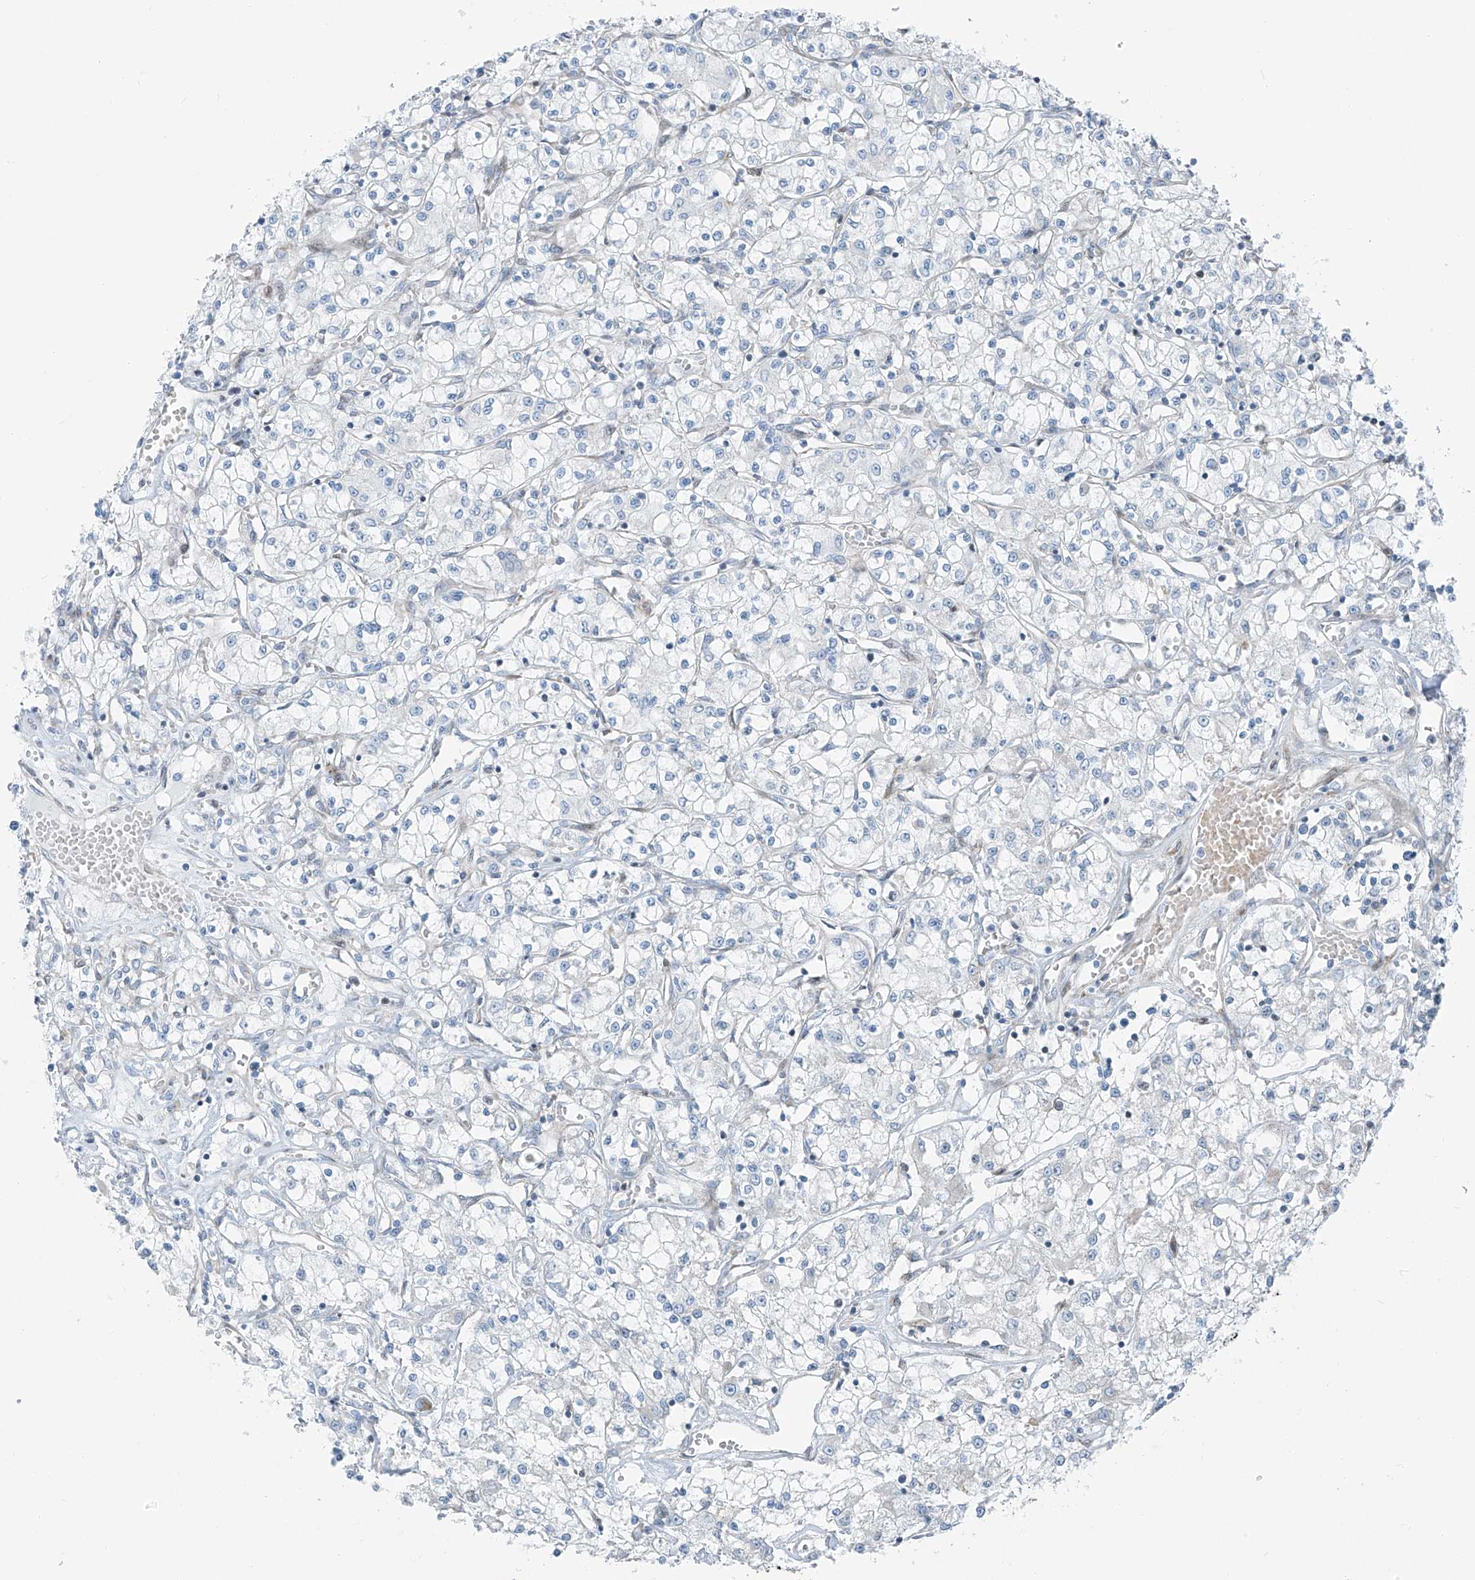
{"staining": {"intensity": "negative", "quantity": "none", "location": "none"}, "tissue": "renal cancer", "cell_type": "Tumor cells", "image_type": "cancer", "snomed": [{"axis": "morphology", "description": "Adenocarcinoma, NOS"}, {"axis": "topography", "description": "Kidney"}], "caption": "Adenocarcinoma (renal) was stained to show a protein in brown. There is no significant staining in tumor cells.", "gene": "HIC2", "patient": {"sex": "female", "age": 59}}